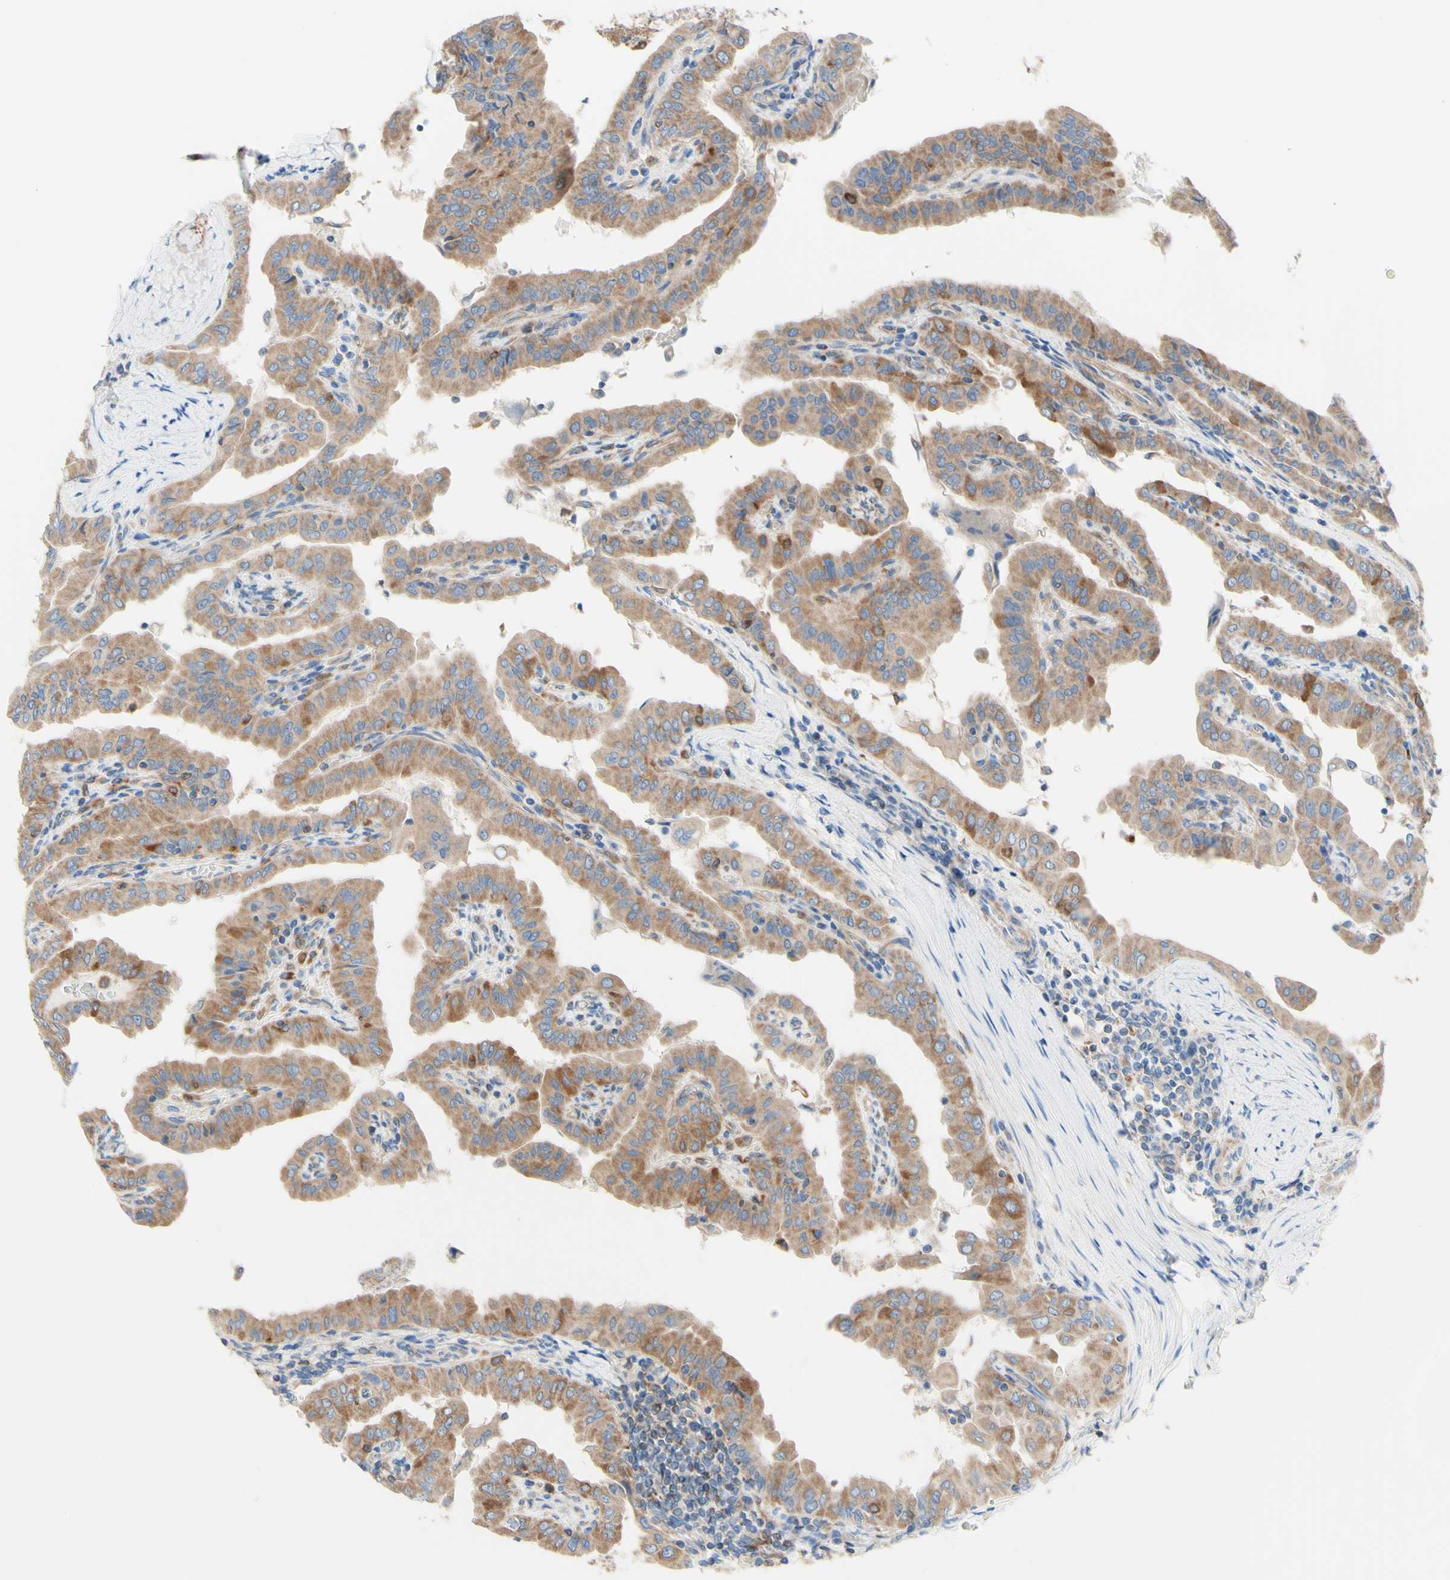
{"staining": {"intensity": "moderate", "quantity": ">75%", "location": "cytoplasmic/membranous"}, "tissue": "thyroid cancer", "cell_type": "Tumor cells", "image_type": "cancer", "snomed": [{"axis": "morphology", "description": "Papillary adenocarcinoma, NOS"}, {"axis": "topography", "description": "Thyroid gland"}], "caption": "Immunohistochemical staining of human thyroid papillary adenocarcinoma demonstrates moderate cytoplasmic/membranous protein expression in approximately >75% of tumor cells.", "gene": "RETREG2", "patient": {"sex": "male", "age": 33}}